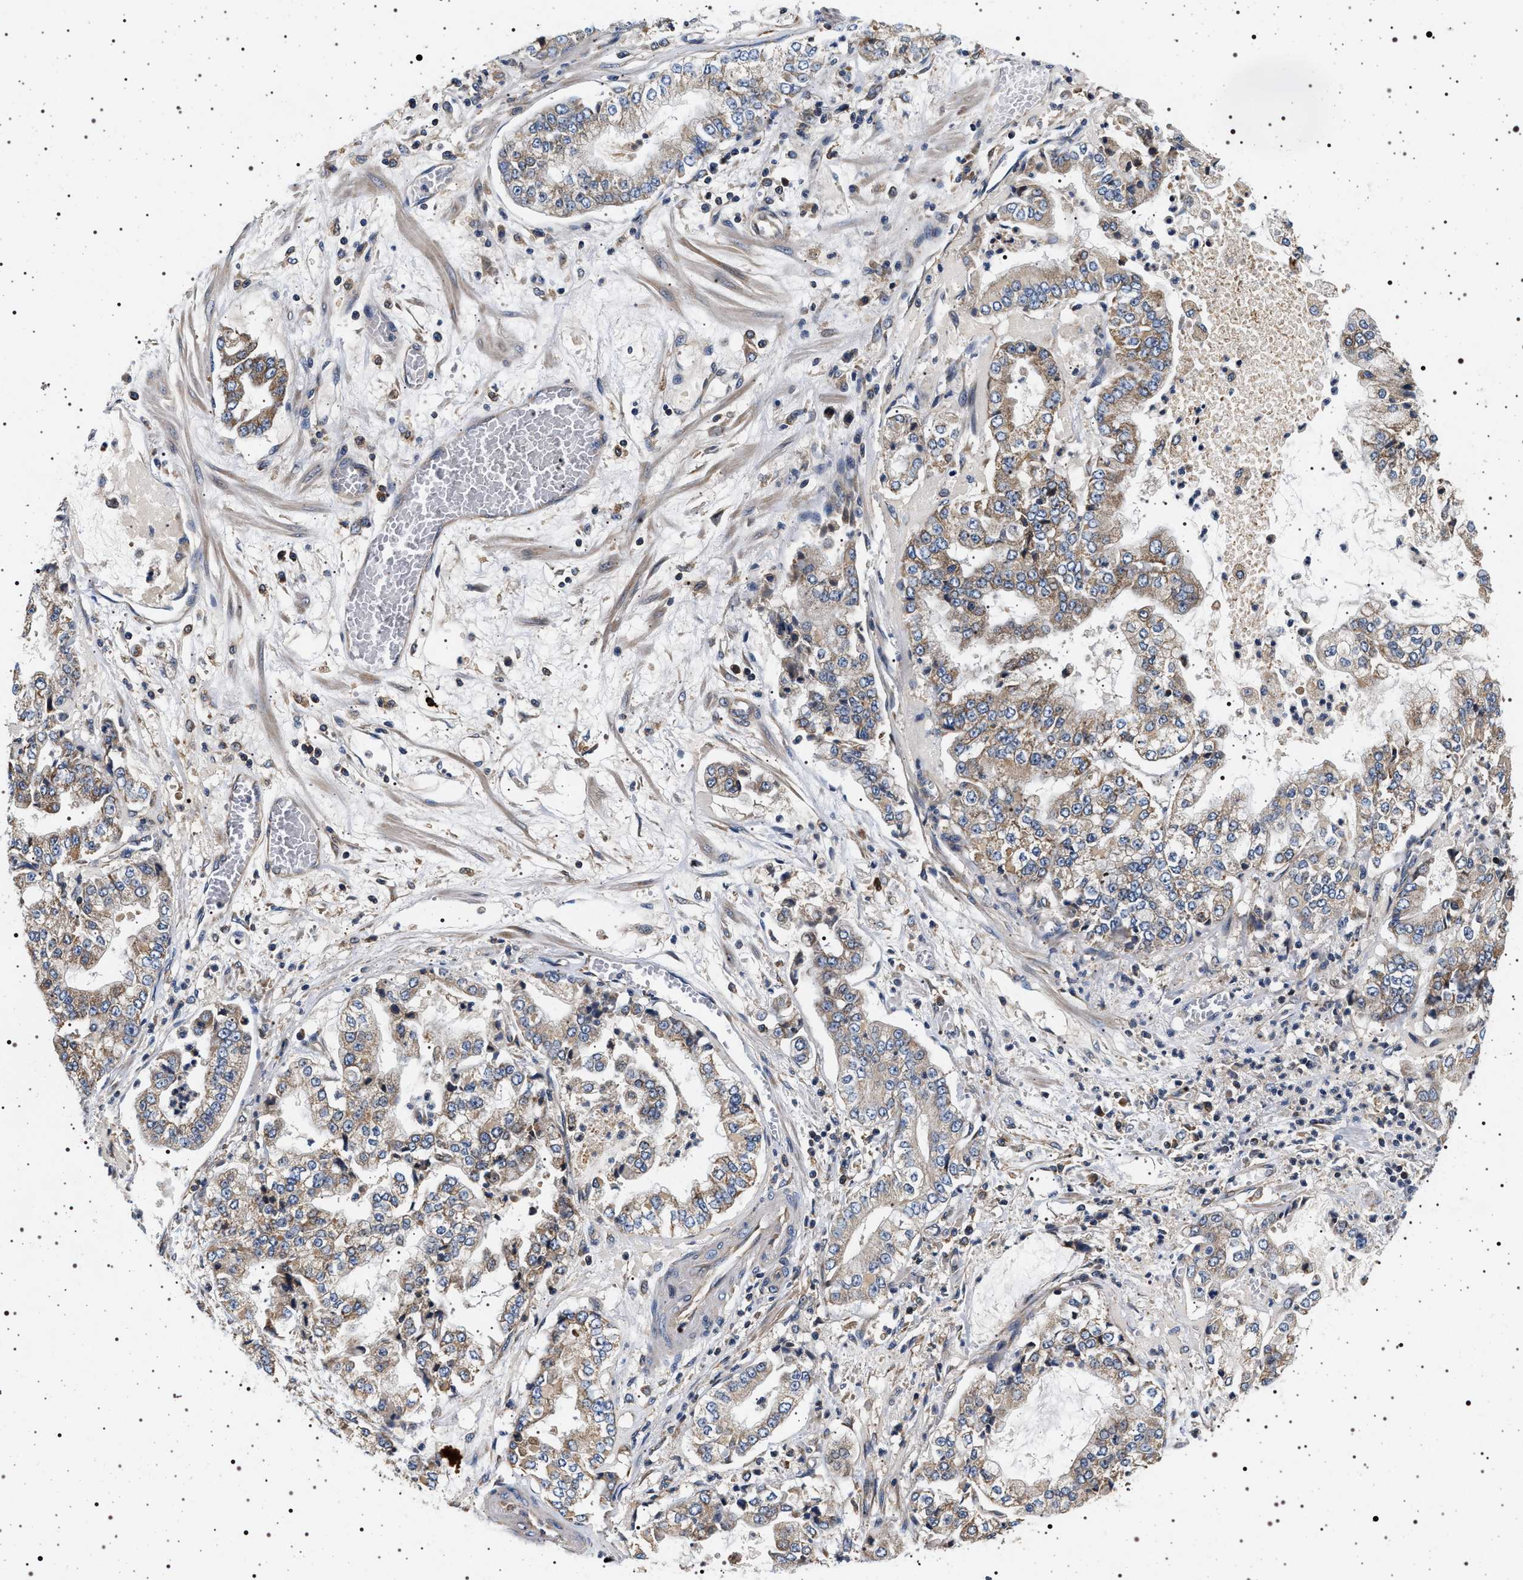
{"staining": {"intensity": "weak", "quantity": "<25%", "location": "cytoplasmic/membranous"}, "tissue": "stomach cancer", "cell_type": "Tumor cells", "image_type": "cancer", "snomed": [{"axis": "morphology", "description": "Adenocarcinoma, NOS"}, {"axis": "topography", "description": "Stomach"}], "caption": "DAB (3,3'-diaminobenzidine) immunohistochemical staining of stomach cancer (adenocarcinoma) reveals no significant expression in tumor cells.", "gene": "DCBLD2", "patient": {"sex": "male", "age": 76}}